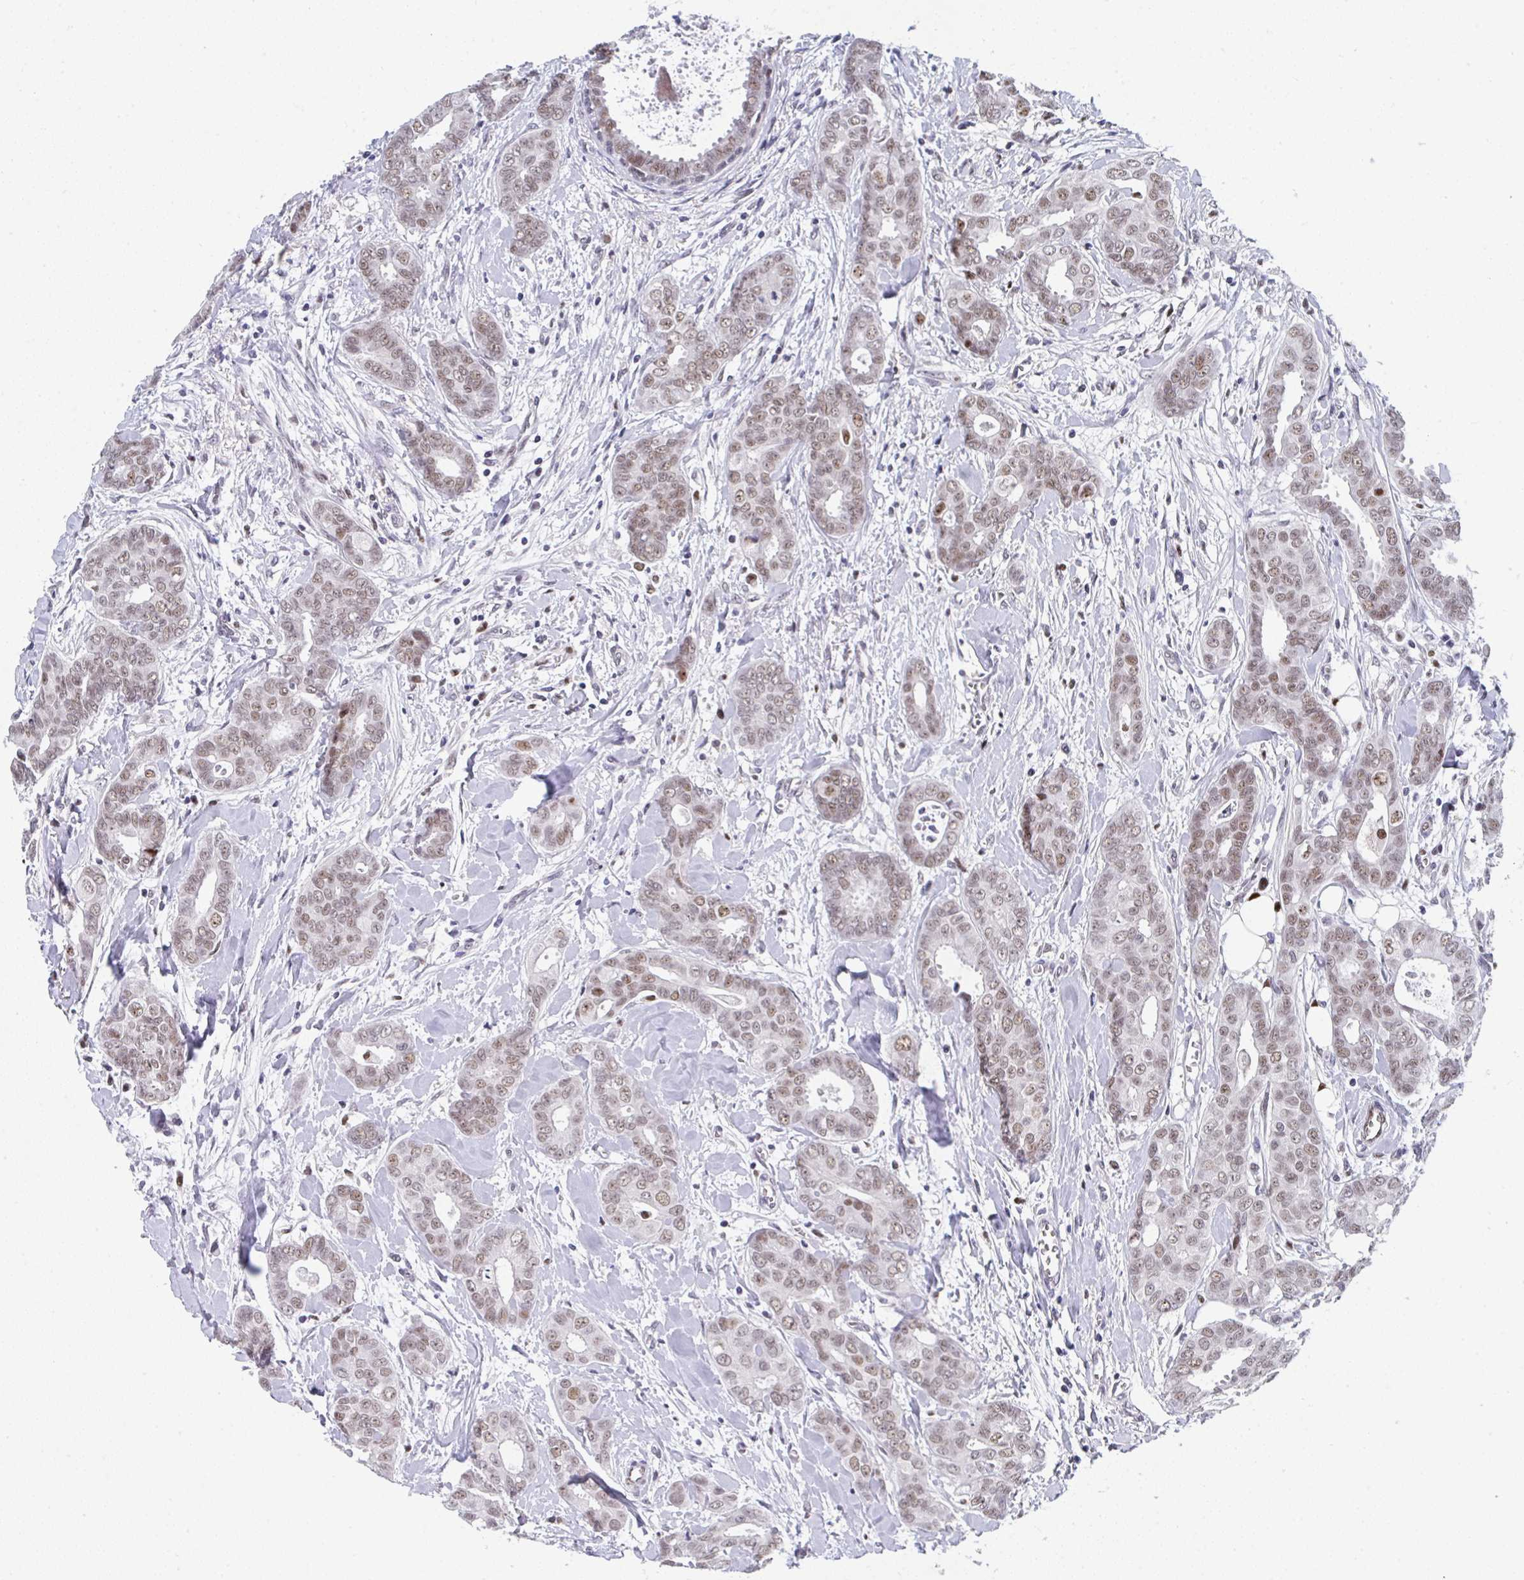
{"staining": {"intensity": "weak", "quantity": ">75%", "location": "nuclear"}, "tissue": "breast cancer", "cell_type": "Tumor cells", "image_type": "cancer", "snomed": [{"axis": "morphology", "description": "Duct carcinoma"}, {"axis": "topography", "description": "Breast"}], "caption": "Immunohistochemical staining of breast invasive ductal carcinoma demonstrates low levels of weak nuclear protein expression in about >75% of tumor cells.", "gene": "JDP2", "patient": {"sex": "female", "age": 45}}